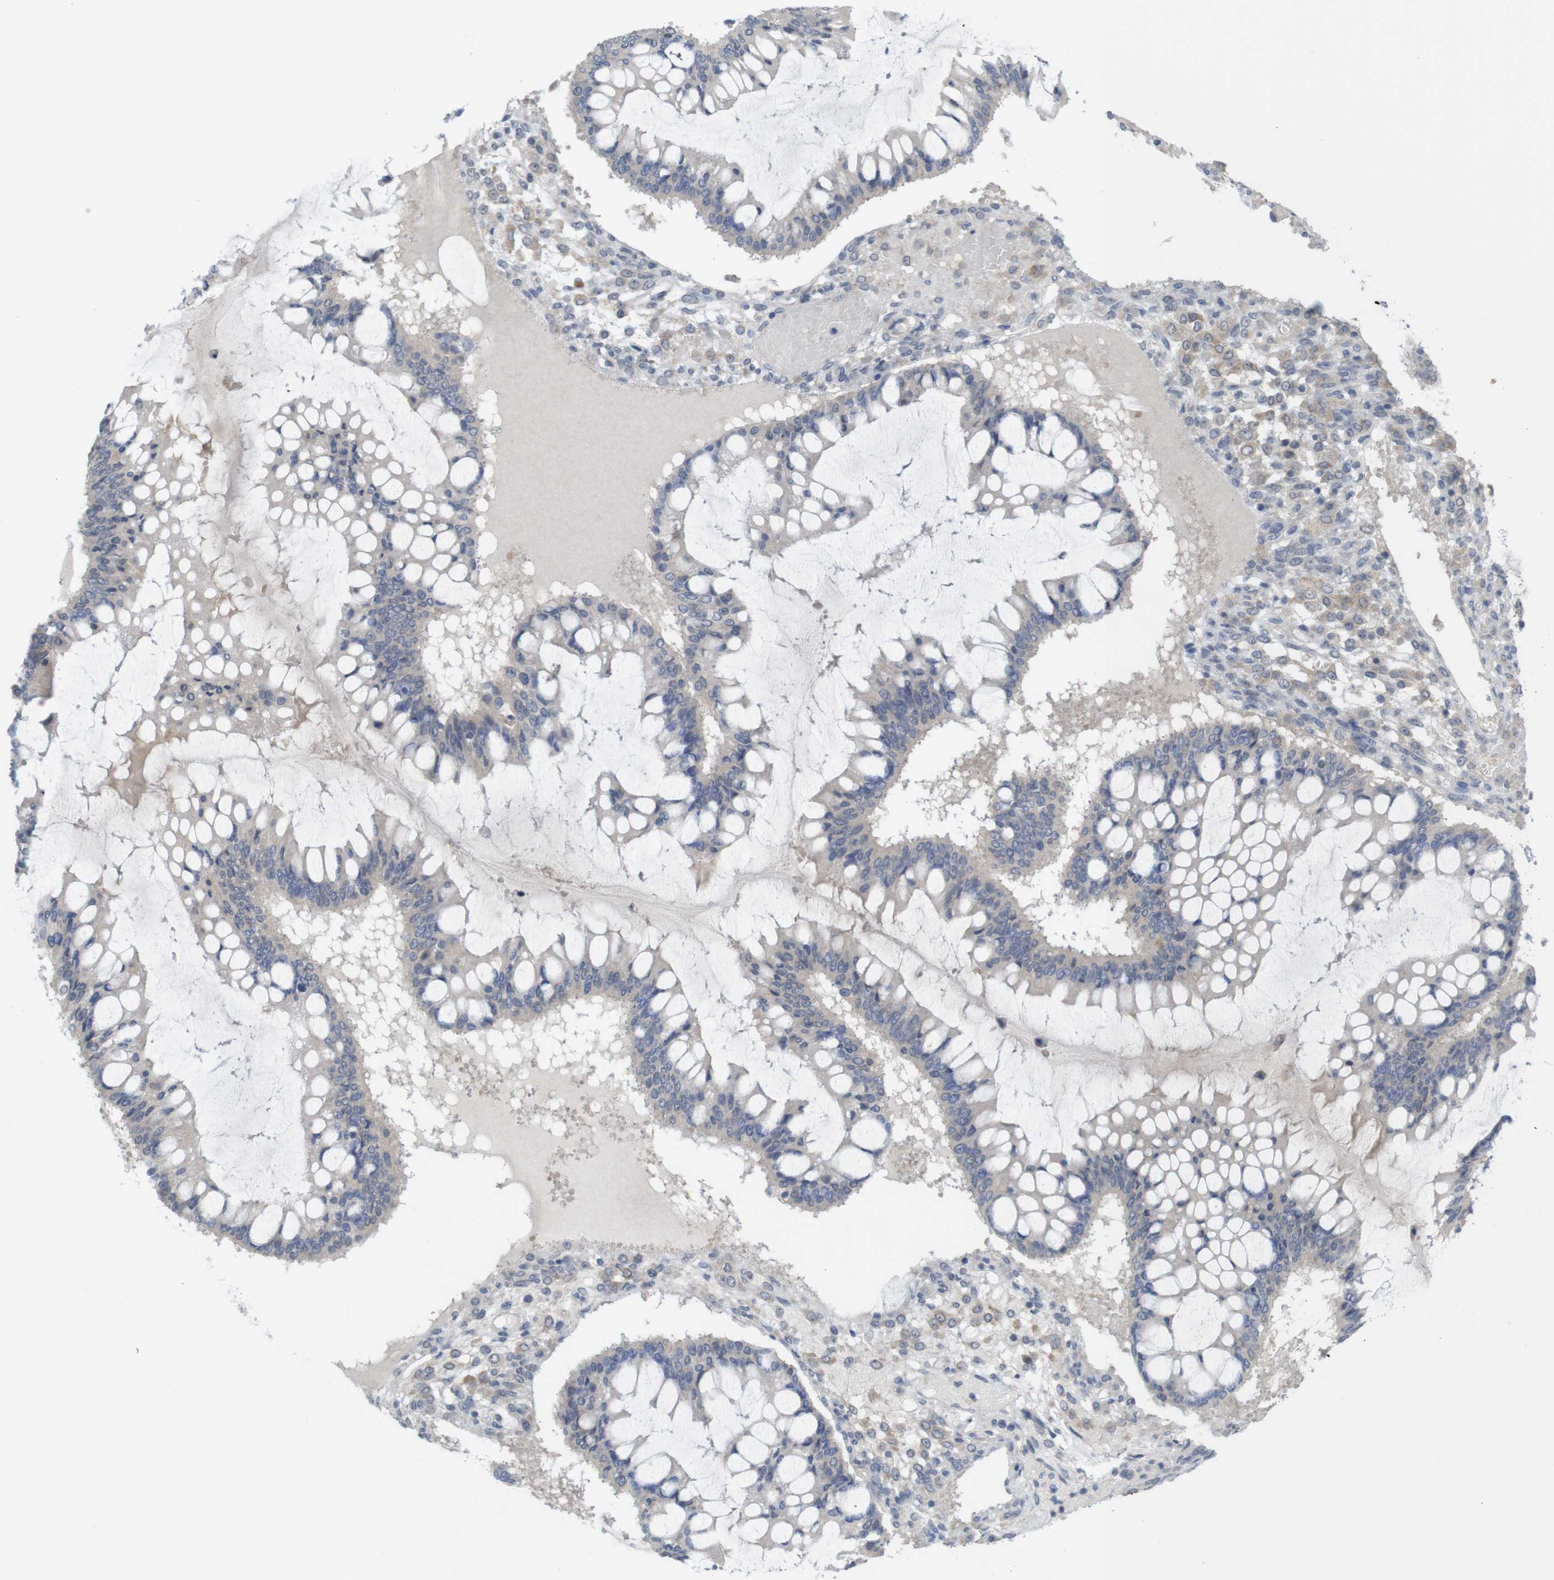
{"staining": {"intensity": "negative", "quantity": "none", "location": "none"}, "tissue": "ovarian cancer", "cell_type": "Tumor cells", "image_type": "cancer", "snomed": [{"axis": "morphology", "description": "Cystadenocarcinoma, mucinous, NOS"}, {"axis": "topography", "description": "Ovary"}], "caption": "An immunohistochemistry histopathology image of mucinous cystadenocarcinoma (ovarian) is shown. There is no staining in tumor cells of mucinous cystadenocarcinoma (ovarian).", "gene": "BCAR3", "patient": {"sex": "female", "age": 73}}